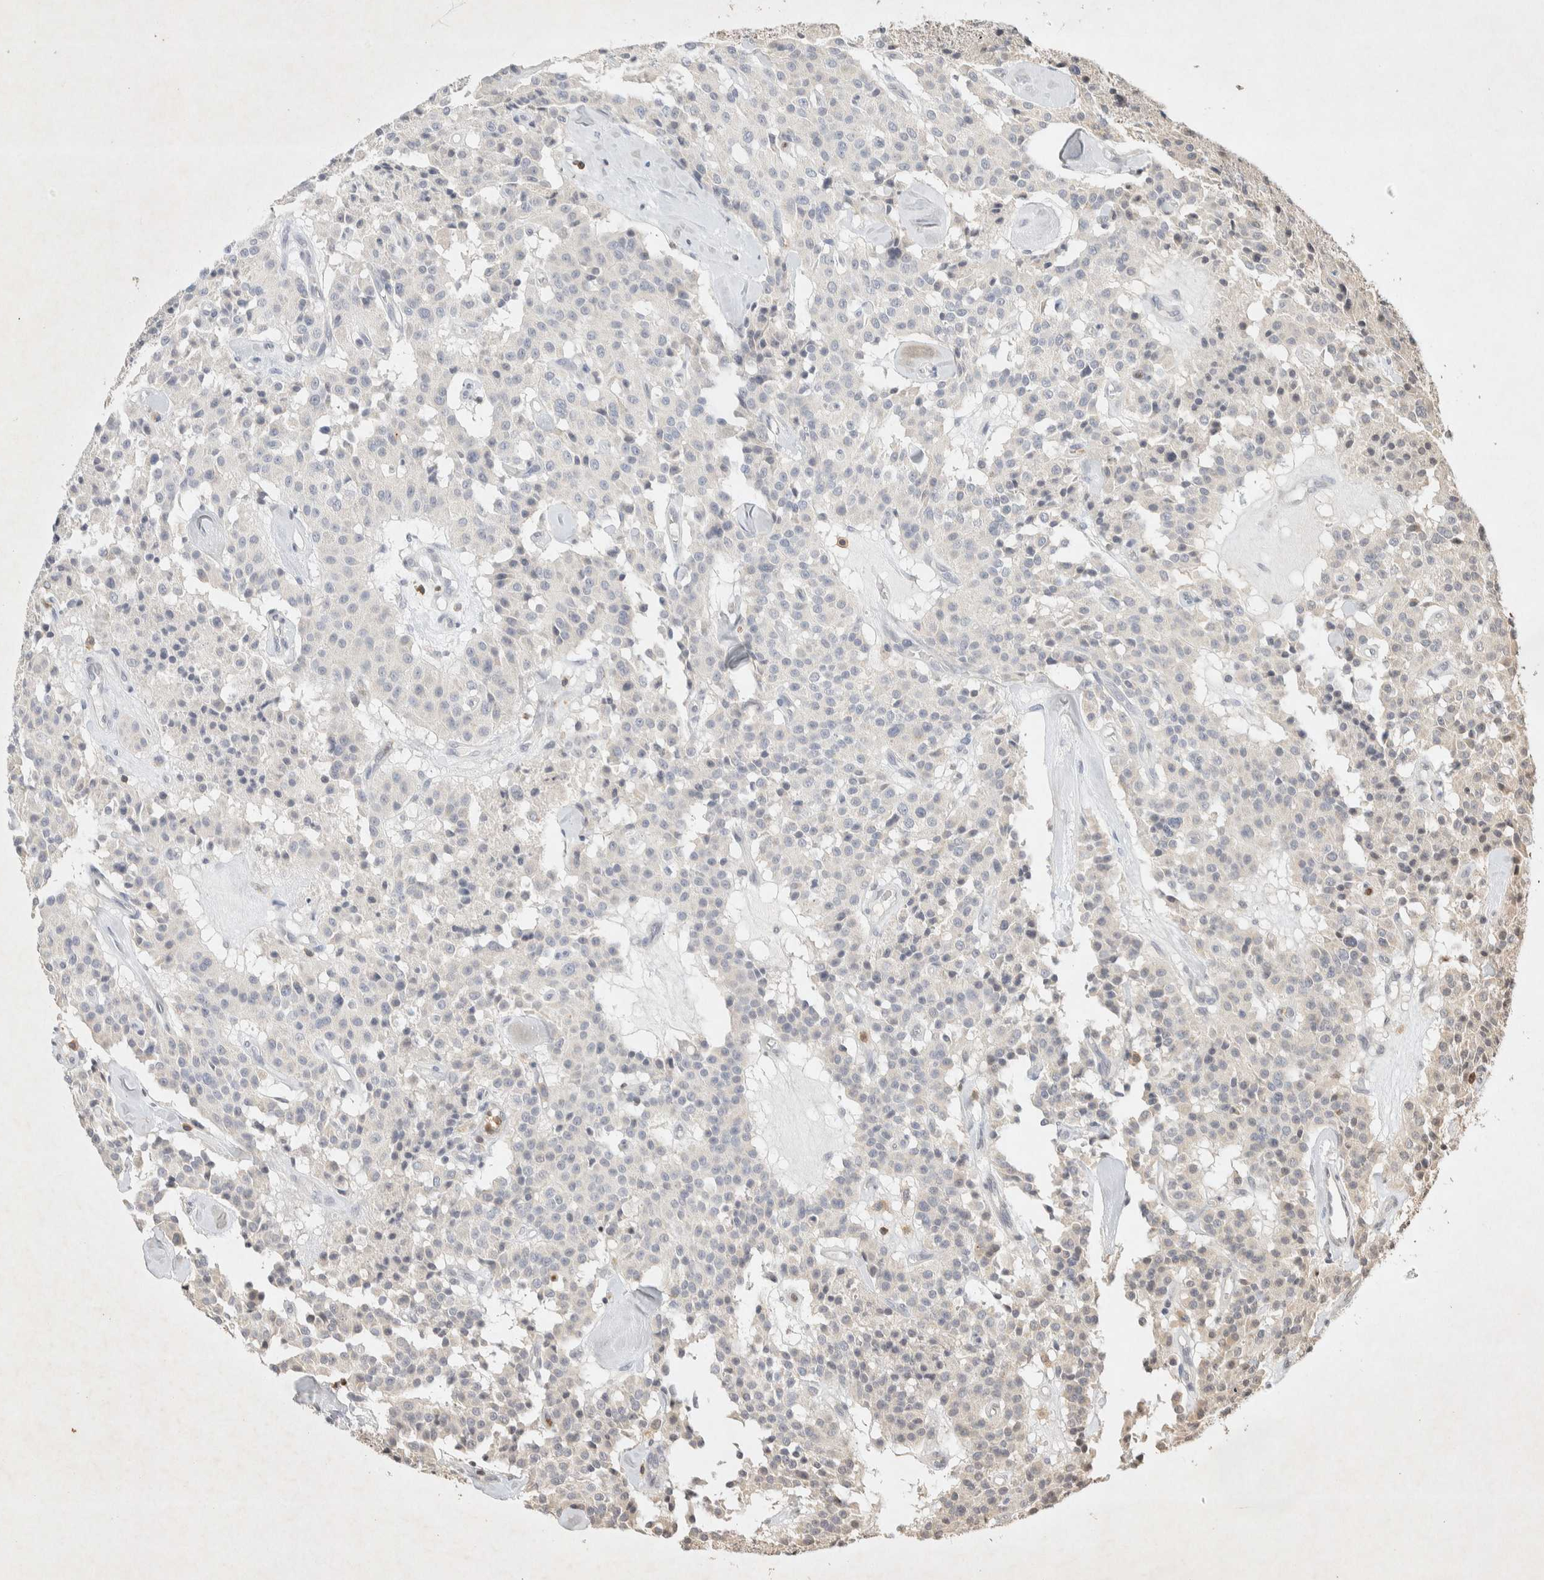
{"staining": {"intensity": "negative", "quantity": "none", "location": "none"}, "tissue": "carcinoid", "cell_type": "Tumor cells", "image_type": "cancer", "snomed": [{"axis": "morphology", "description": "Carcinoid, malignant, NOS"}, {"axis": "topography", "description": "Lung"}], "caption": "Immunohistochemistry micrograph of neoplastic tissue: malignant carcinoid stained with DAB reveals no significant protein expression in tumor cells.", "gene": "RAC2", "patient": {"sex": "male", "age": 30}}